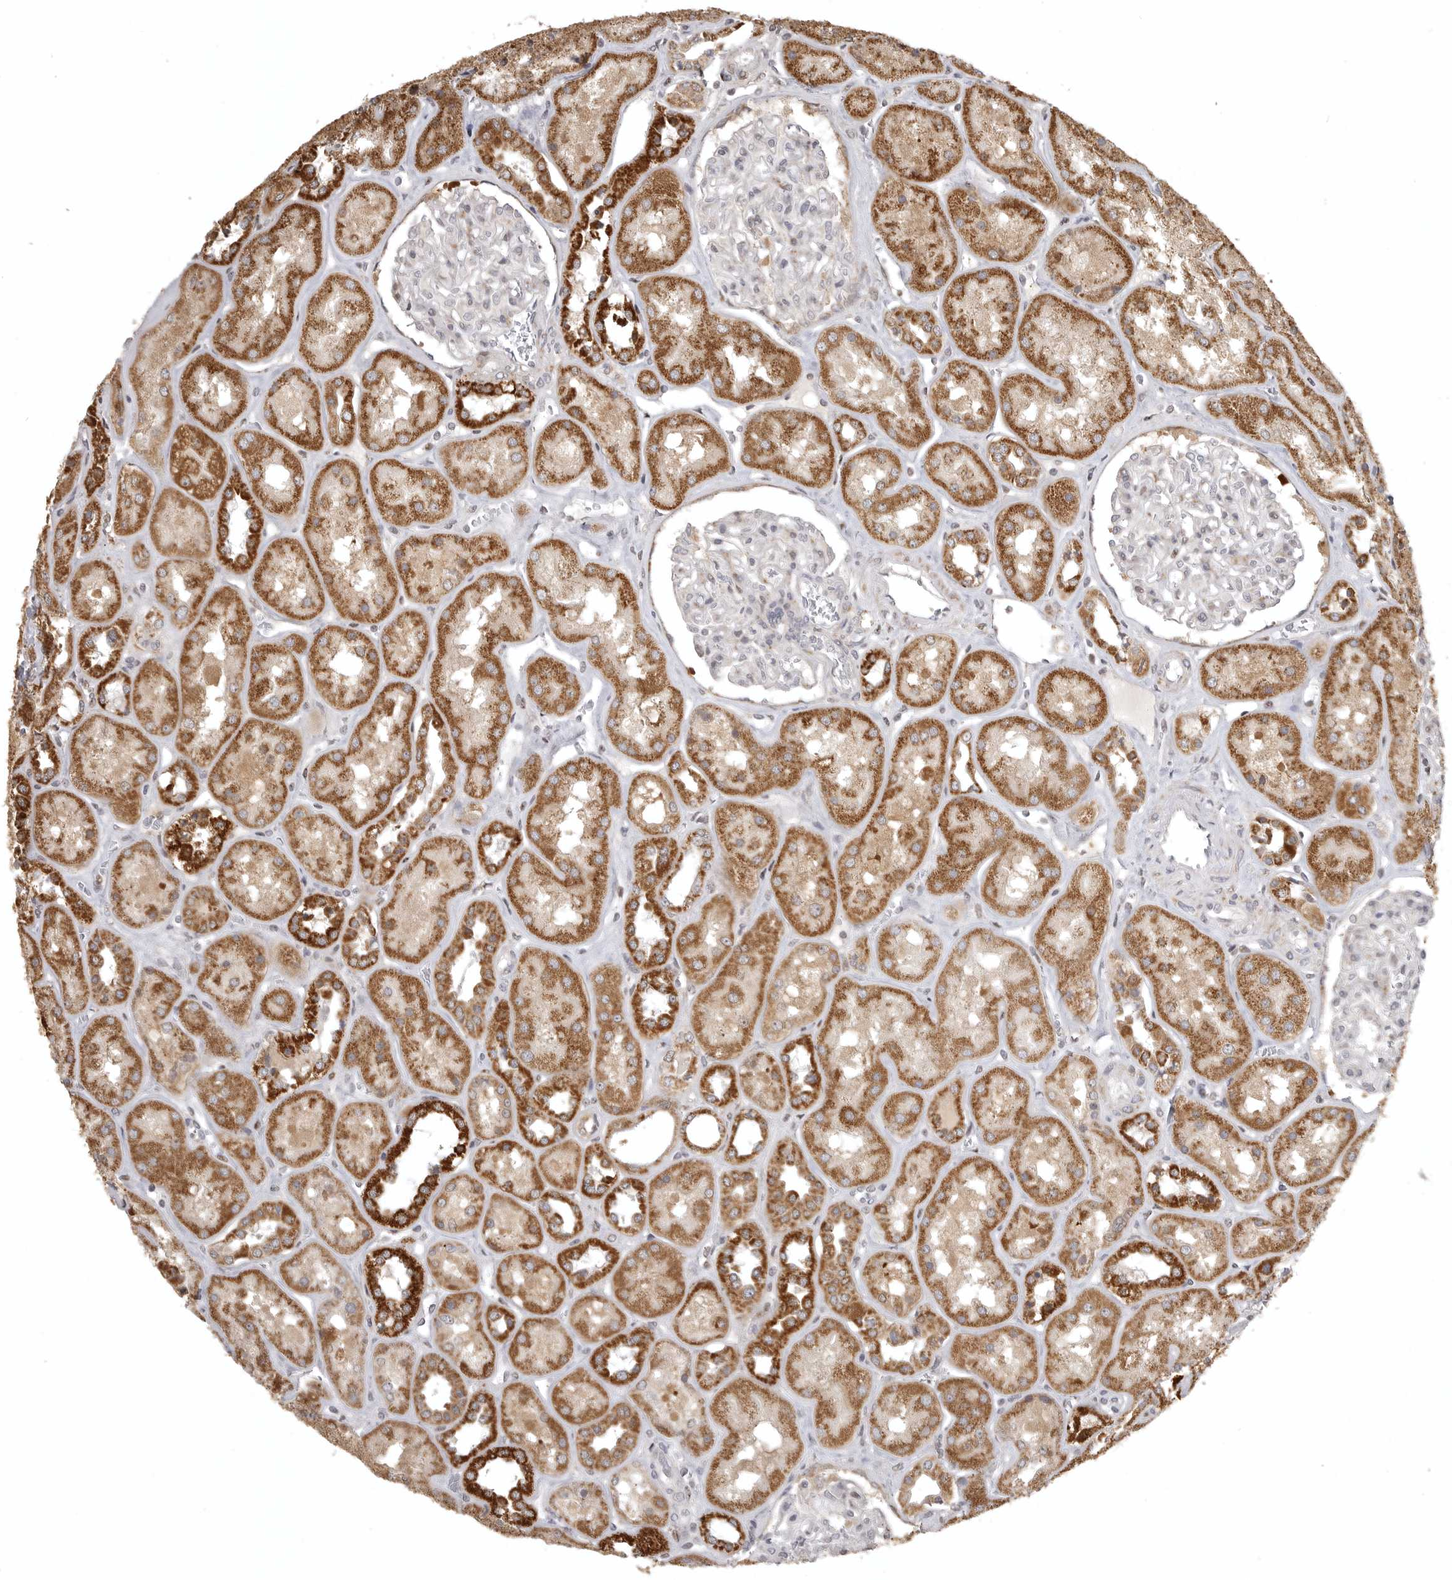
{"staining": {"intensity": "negative", "quantity": "none", "location": "none"}, "tissue": "kidney", "cell_type": "Cells in glomeruli", "image_type": "normal", "snomed": [{"axis": "morphology", "description": "Normal tissue, NOS"}, {"axis": "topography", "description": "Kidney"}], "caption": "The micrograph shows no staining of cells in glomeruli in unremarkable kidney.", "gene": "POLE2", "patient": {"sex": "male", "age": 70}}